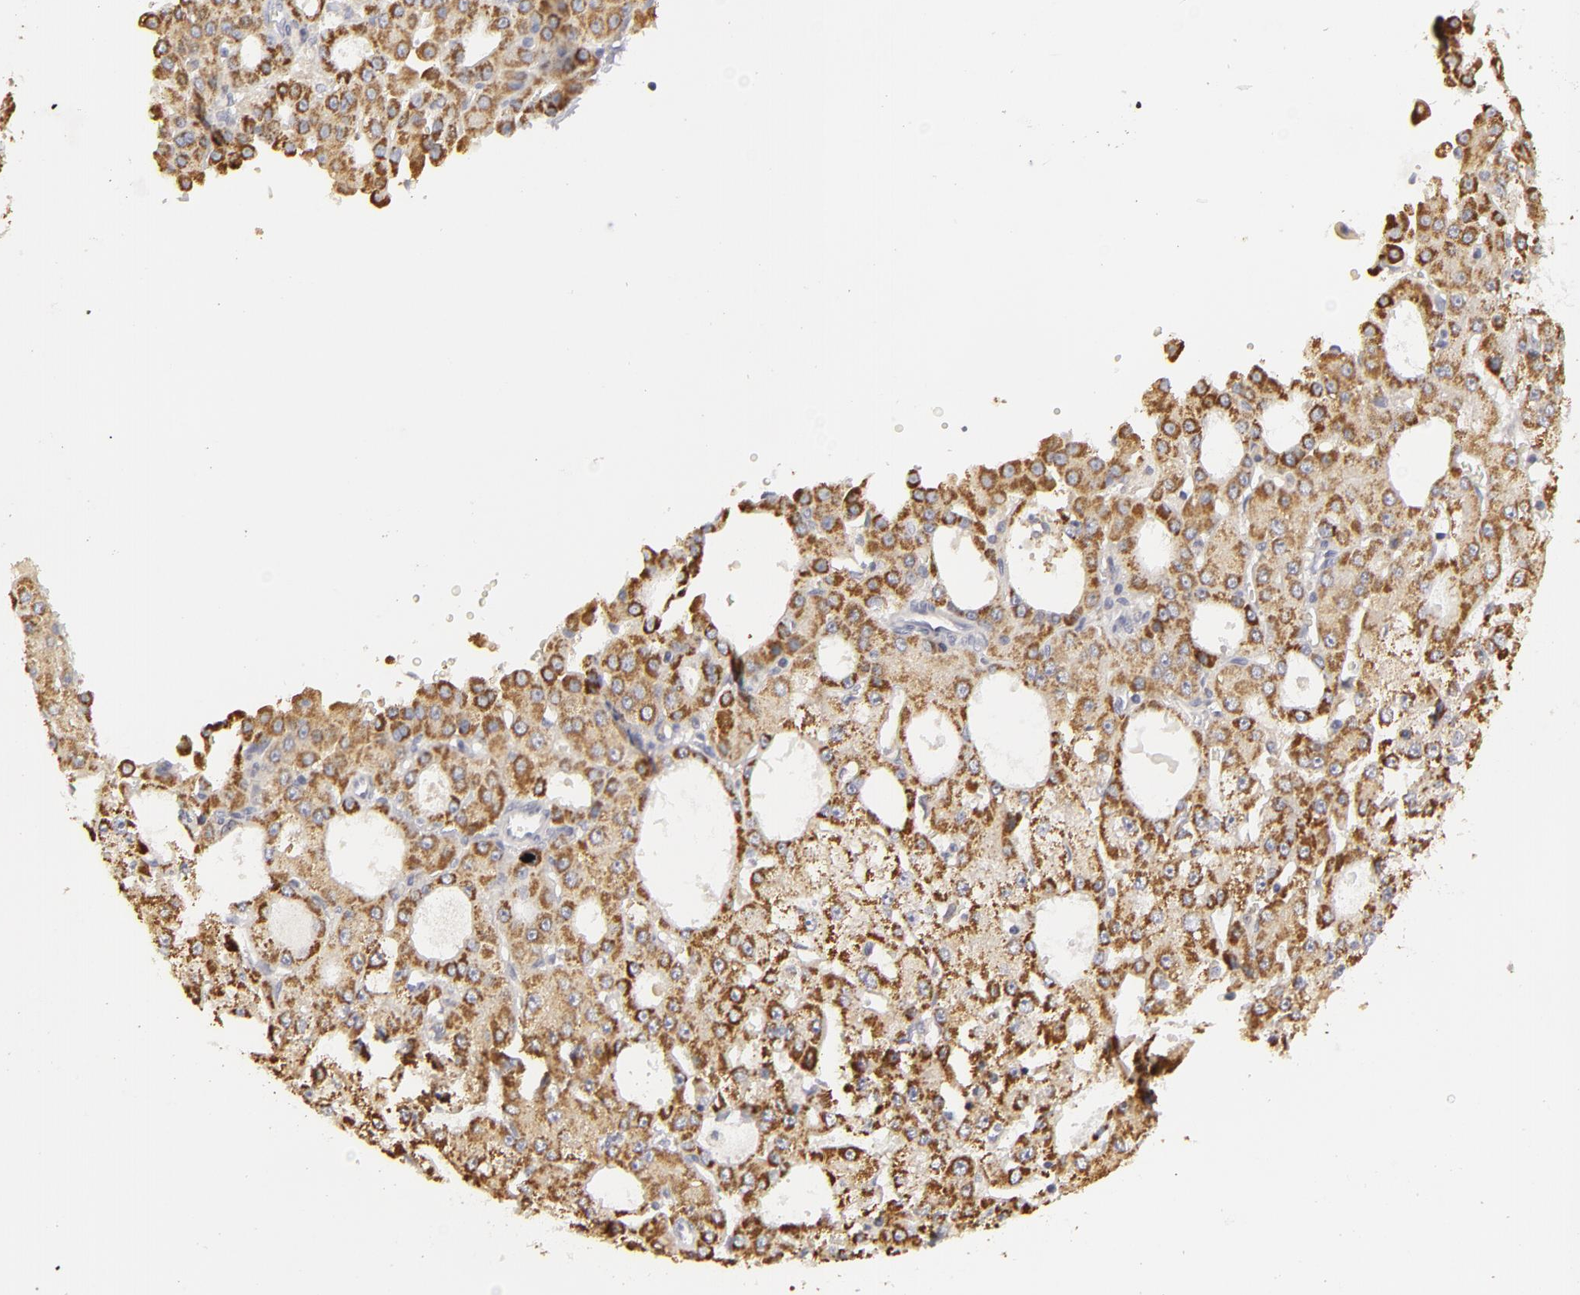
{"staining": {"intensity": "moderate", "quantity": ">75%", "location": "cytoplasmic/membranous"}, "tissue": "liver cancer", "cell_type": "Tumor cells", "image_type": "cancer", "snomed": [{"axis": "morphology", "description": "Carcinoma, Hepatocellular, NOS"}, {"axis": "topography", "description": "Liver"}], "caption": "Immunohistochemical staining of human liver hepatocellular carcinoma exhibits medium levels of moderate cytoplasmic/membranous positivity in about >75% of tumor cells.", "gene": "ATP2B3", "patient": {"sex": "male", "age": 47}}